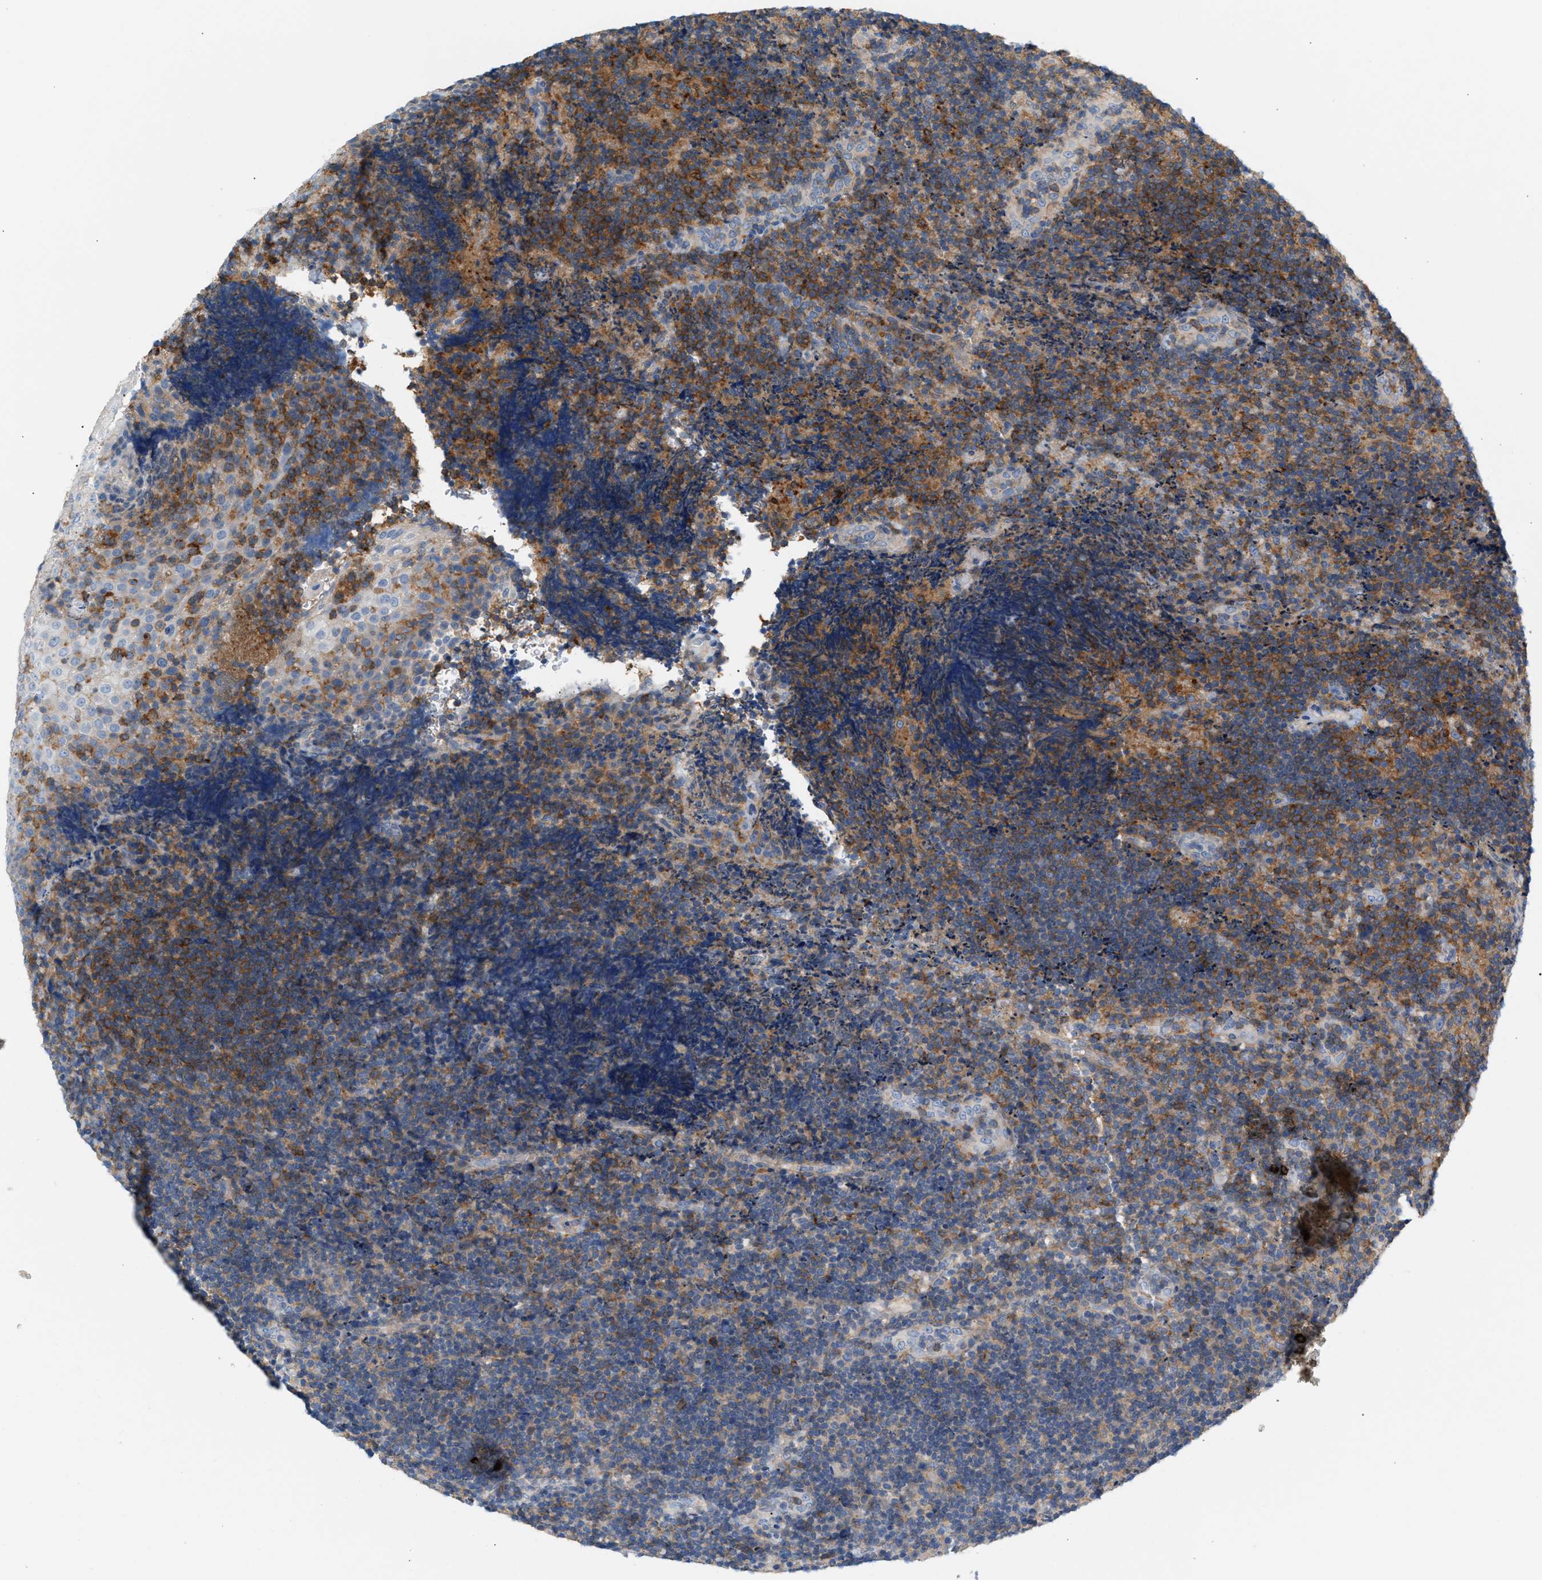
{"staining": {"intensity": "moderate", "quantity": "25%-75%", "location": "cytoplasmic/membranous"}, "tissue": "lymphoma", "cell_type": "Tumor cells", "image_type": "cancer", "snomed": [{"axis": "morphology", "description": "Malignant lymphoma, non-Hodgkin's type, High grade"}, {"axis": "topography", "description": "Tonsil"}], "caption": "This micrograph reveals high-grade malignant lymphoma, non-Hodgkin's type stained with immunohistochemistry to label a protein in brown. The cytoplasmic/membranous of tumor cells show moderate positivity for the protein. Nuclei are counter-stained blue.", "gene": "LRCH1", "patient": {"sex": "female", "age": 36}}